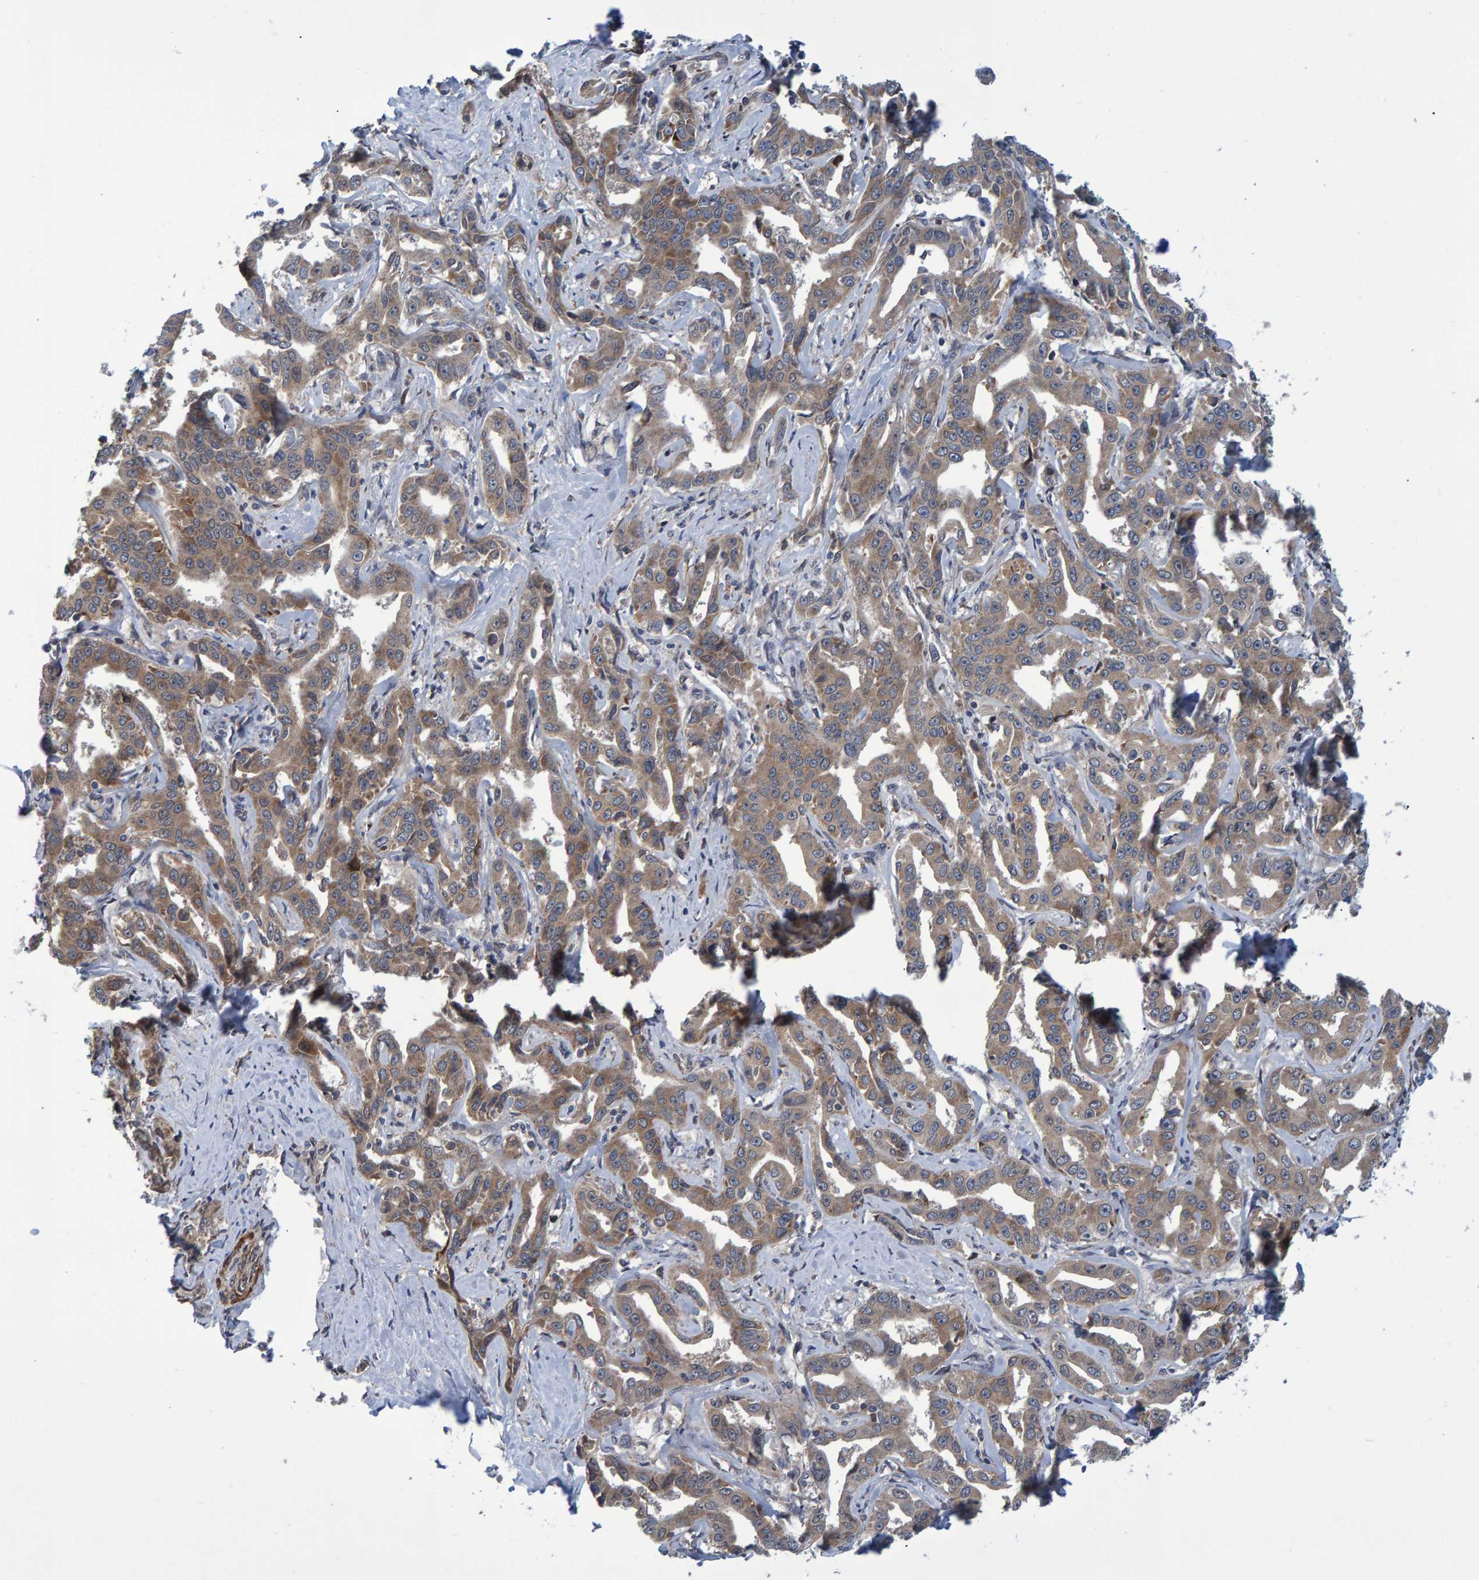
{"staining": {"intensity": "weak", "quantity": ">75%", "location": "cytoplasmic/membranous"}, "tissue": "liver cancer", "cell_type": "Tumor cells", "image_type": "cancer", "snomed": [{"axis": "morphology", "description": "Cholangiocarcinoma"}, {"axis": "topography", "description": "Liver"}], "caption": "Weak cytoplasmic/membranous protein staining is appreciated in approximately >75% of tumor cells in liver cancer.", "gene": "ATP6V1H", "patient": {"sex": "male", "age": 59}}